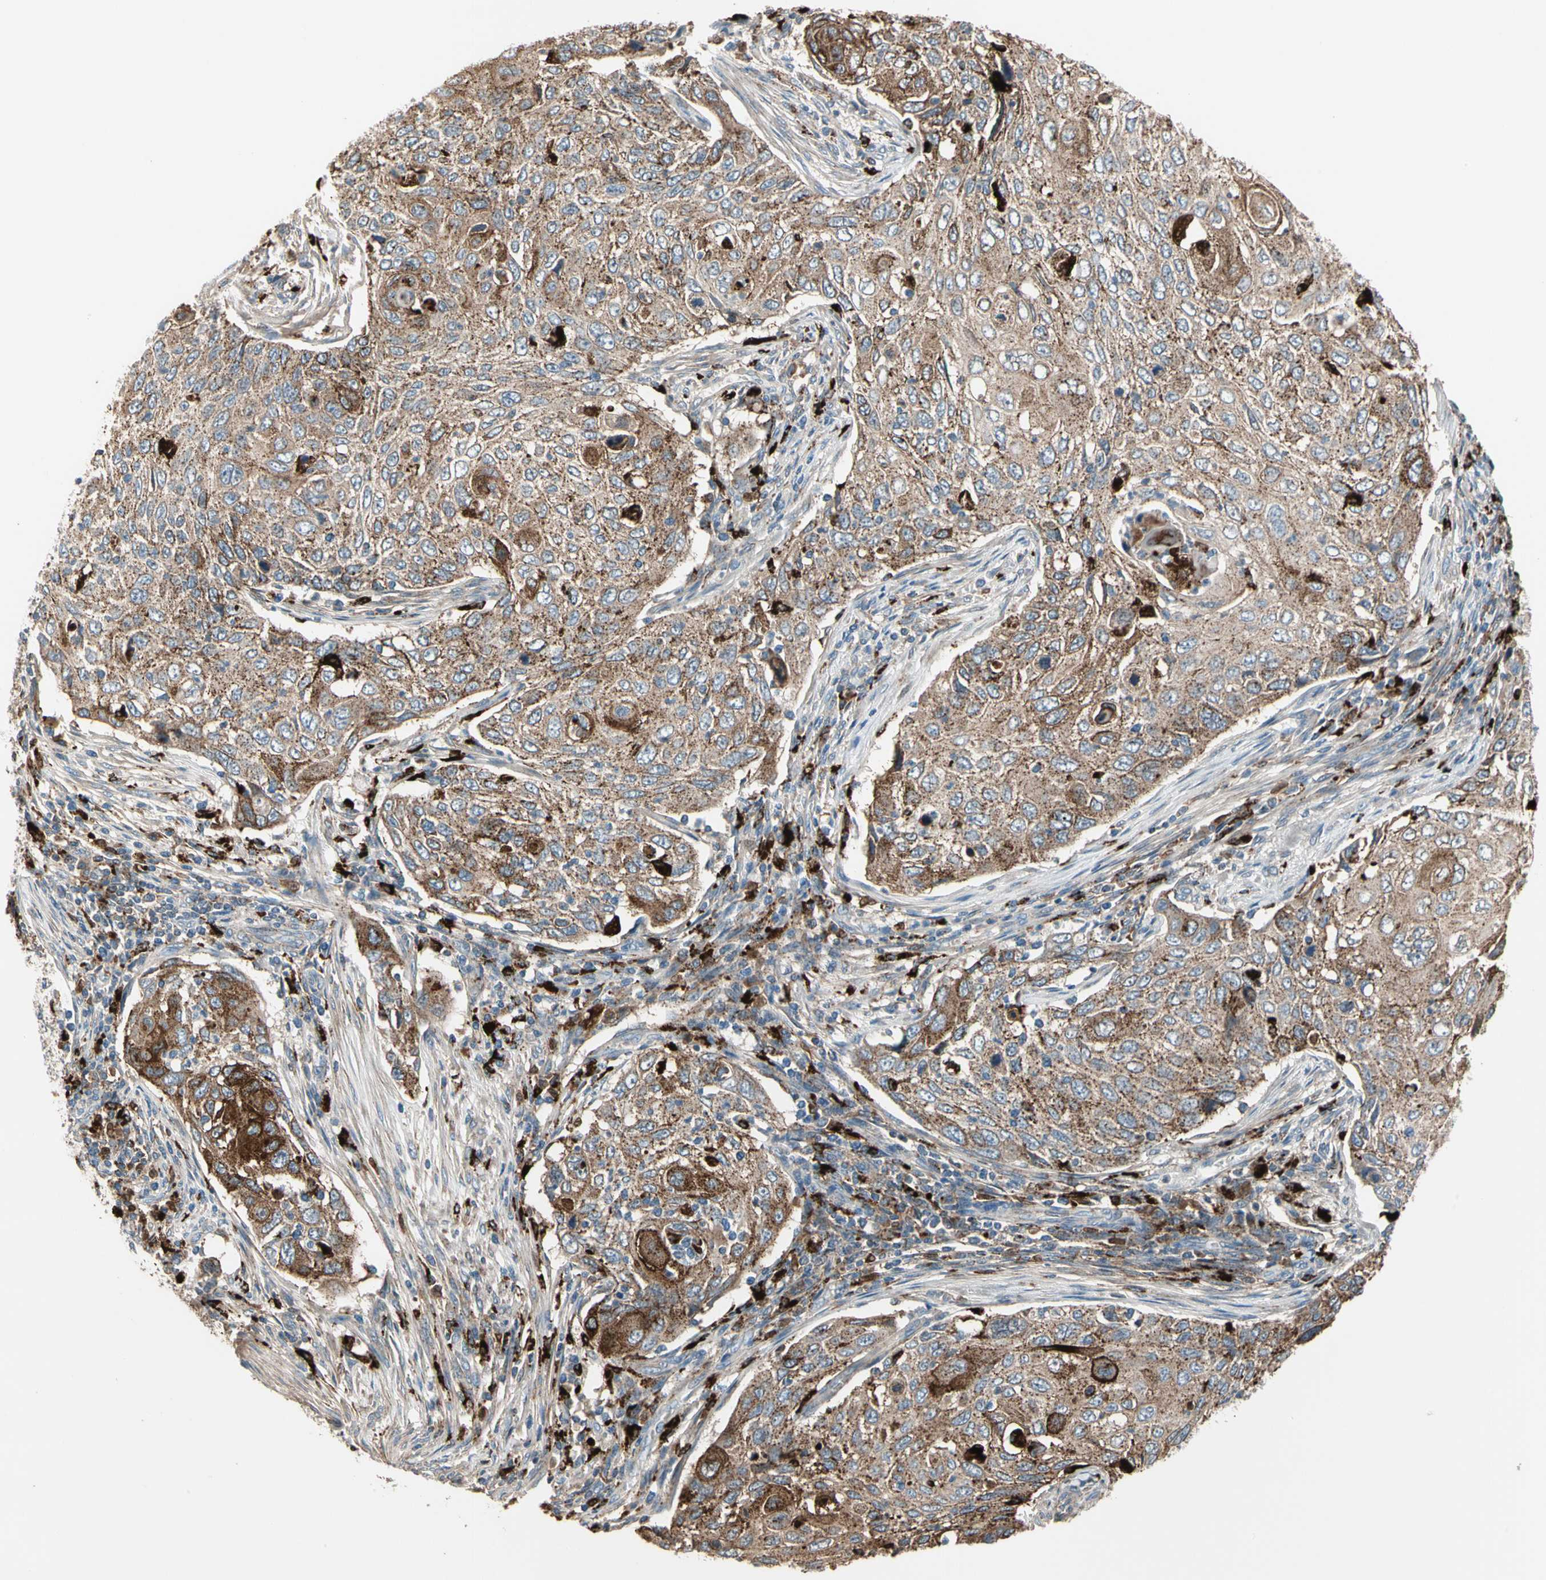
{"staining": {"intensity": "moderate", "quantity": ">75%", "location": "cytoplasmic/membranous"}, "tissue": "cervical cancer", "cell_type": "Tumor cells", "image_type": "cancer", "snomed": [{"axis": "morphology", "description": "Squamous cell carcinoma, NOS"}, {"axis": "topography", "description": "Cervix"}], "caption": "Protein staining of cervical cancer (squamous cell carcinoma) tissue demonstrates moderate cytoplasmic/membranous staining in about >75% of tumor cells.", "gene": "GM2A", "patient": {"sex": "female", "age": 70}}